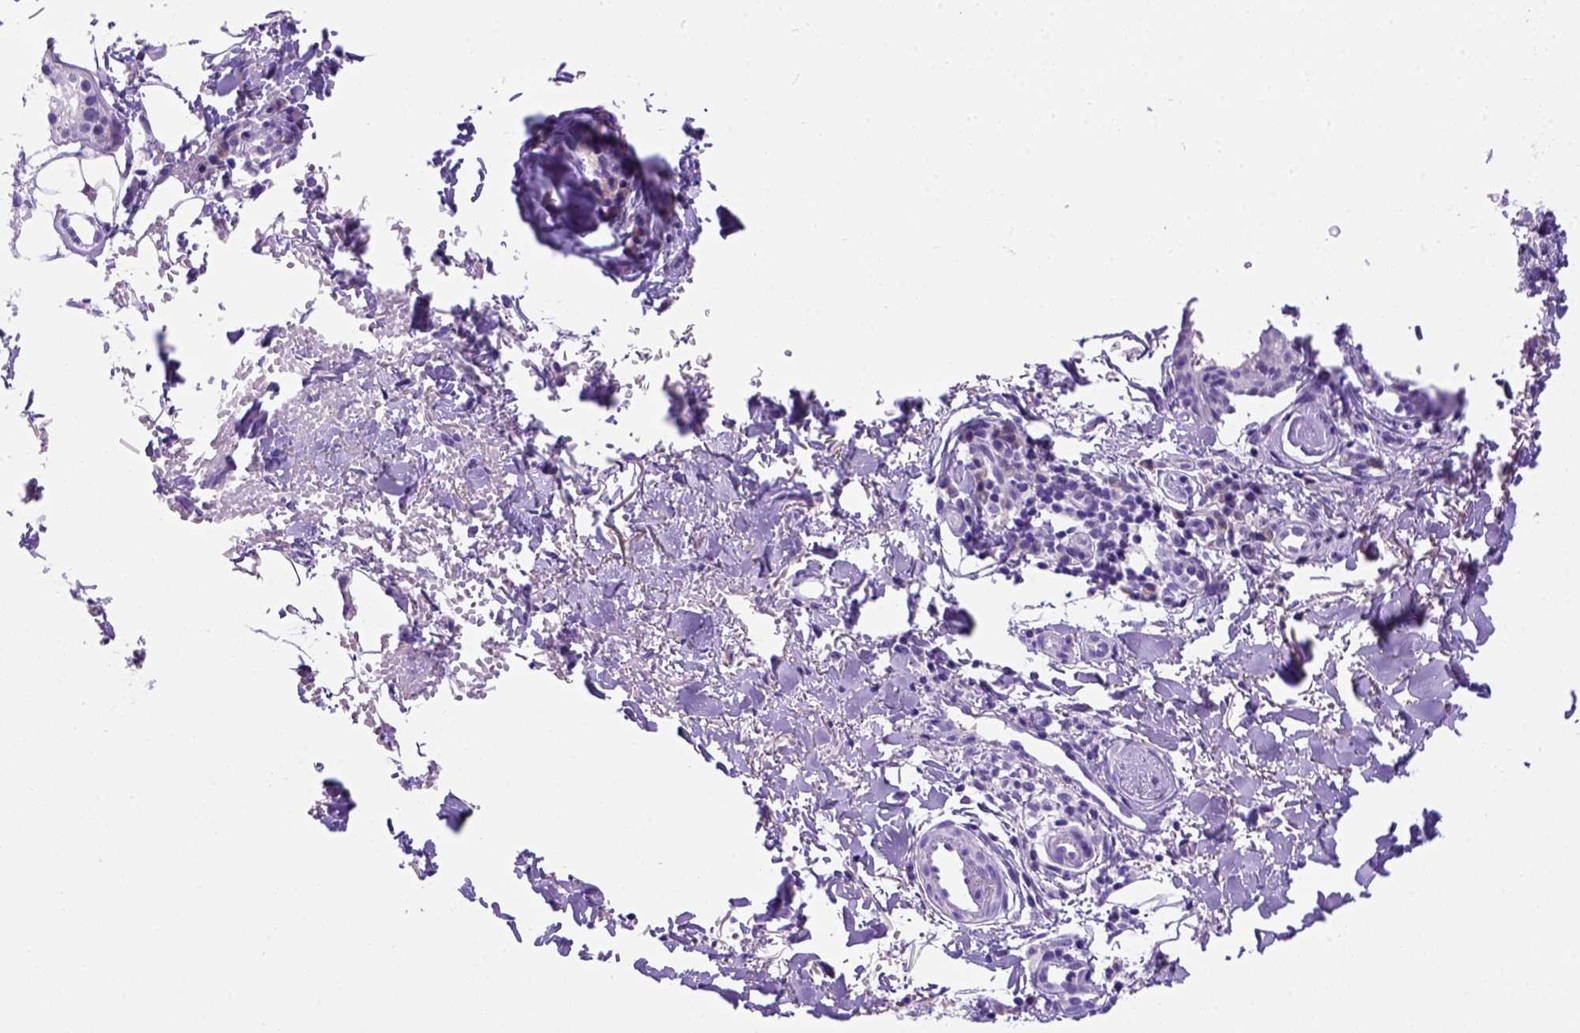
{"staining": {"intensity": "negative", "quantity": "none", "location": "none"}, "tissue": "skin cancer", "cell_type": "Tumor cells", "image_type": "cancer", "snomed": [{"axis": "morphology", "description": "Basal cell carcinoma"}, {"axis": "topography", "description": "Skin"}], "caption": "High magnification brightfield microscopy of skin basal cell carcinoma stained with DAB (3,3'-diaminobenzidine) (brown) and counterstained with hematoxylin (blue): tumor cells show no significant expression.", "gene": "FAM81B", "patient": {"sex": "male", "age": 65}}